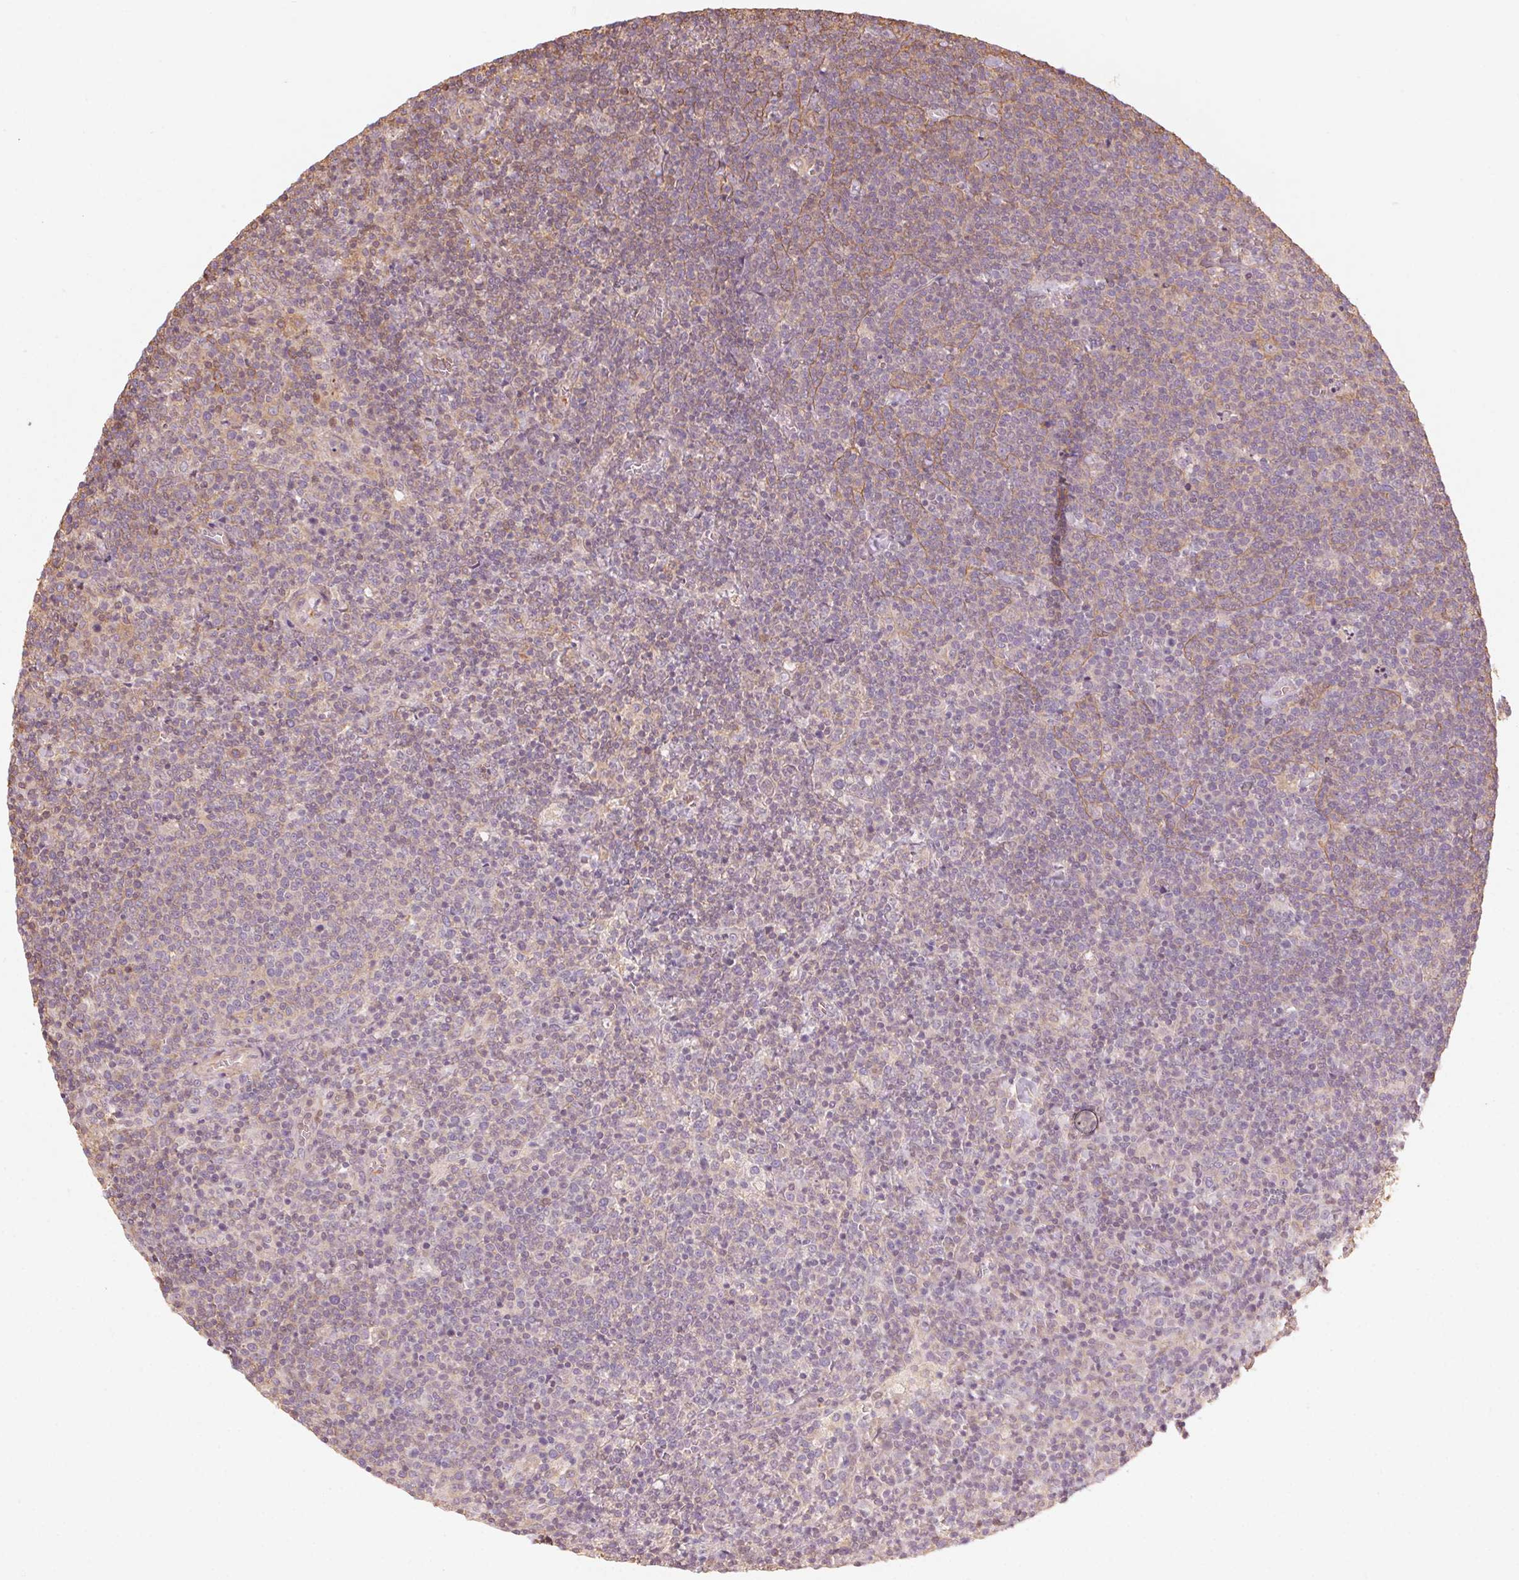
{"staining": {"intensity": "negative", "quantity": "none", "location": "none"}, "tissue": "lymphoma", "cell_type": "Tumor cells", "image_type": "cancer", "snomed": [{"axis": "morphology", "description": "Malignant lymphoma, non-Hodgkin's type, High grade"}, {"axis": "topography", "description": "Lymph node"}], "caption": "DAB (3,3'-diaminobenzidine) immunohistochemical staining of human lymphoma displays no significant staining in tumor cells.", "gene": "QDPR", "patient": {"sex": "male", "age": 61}}